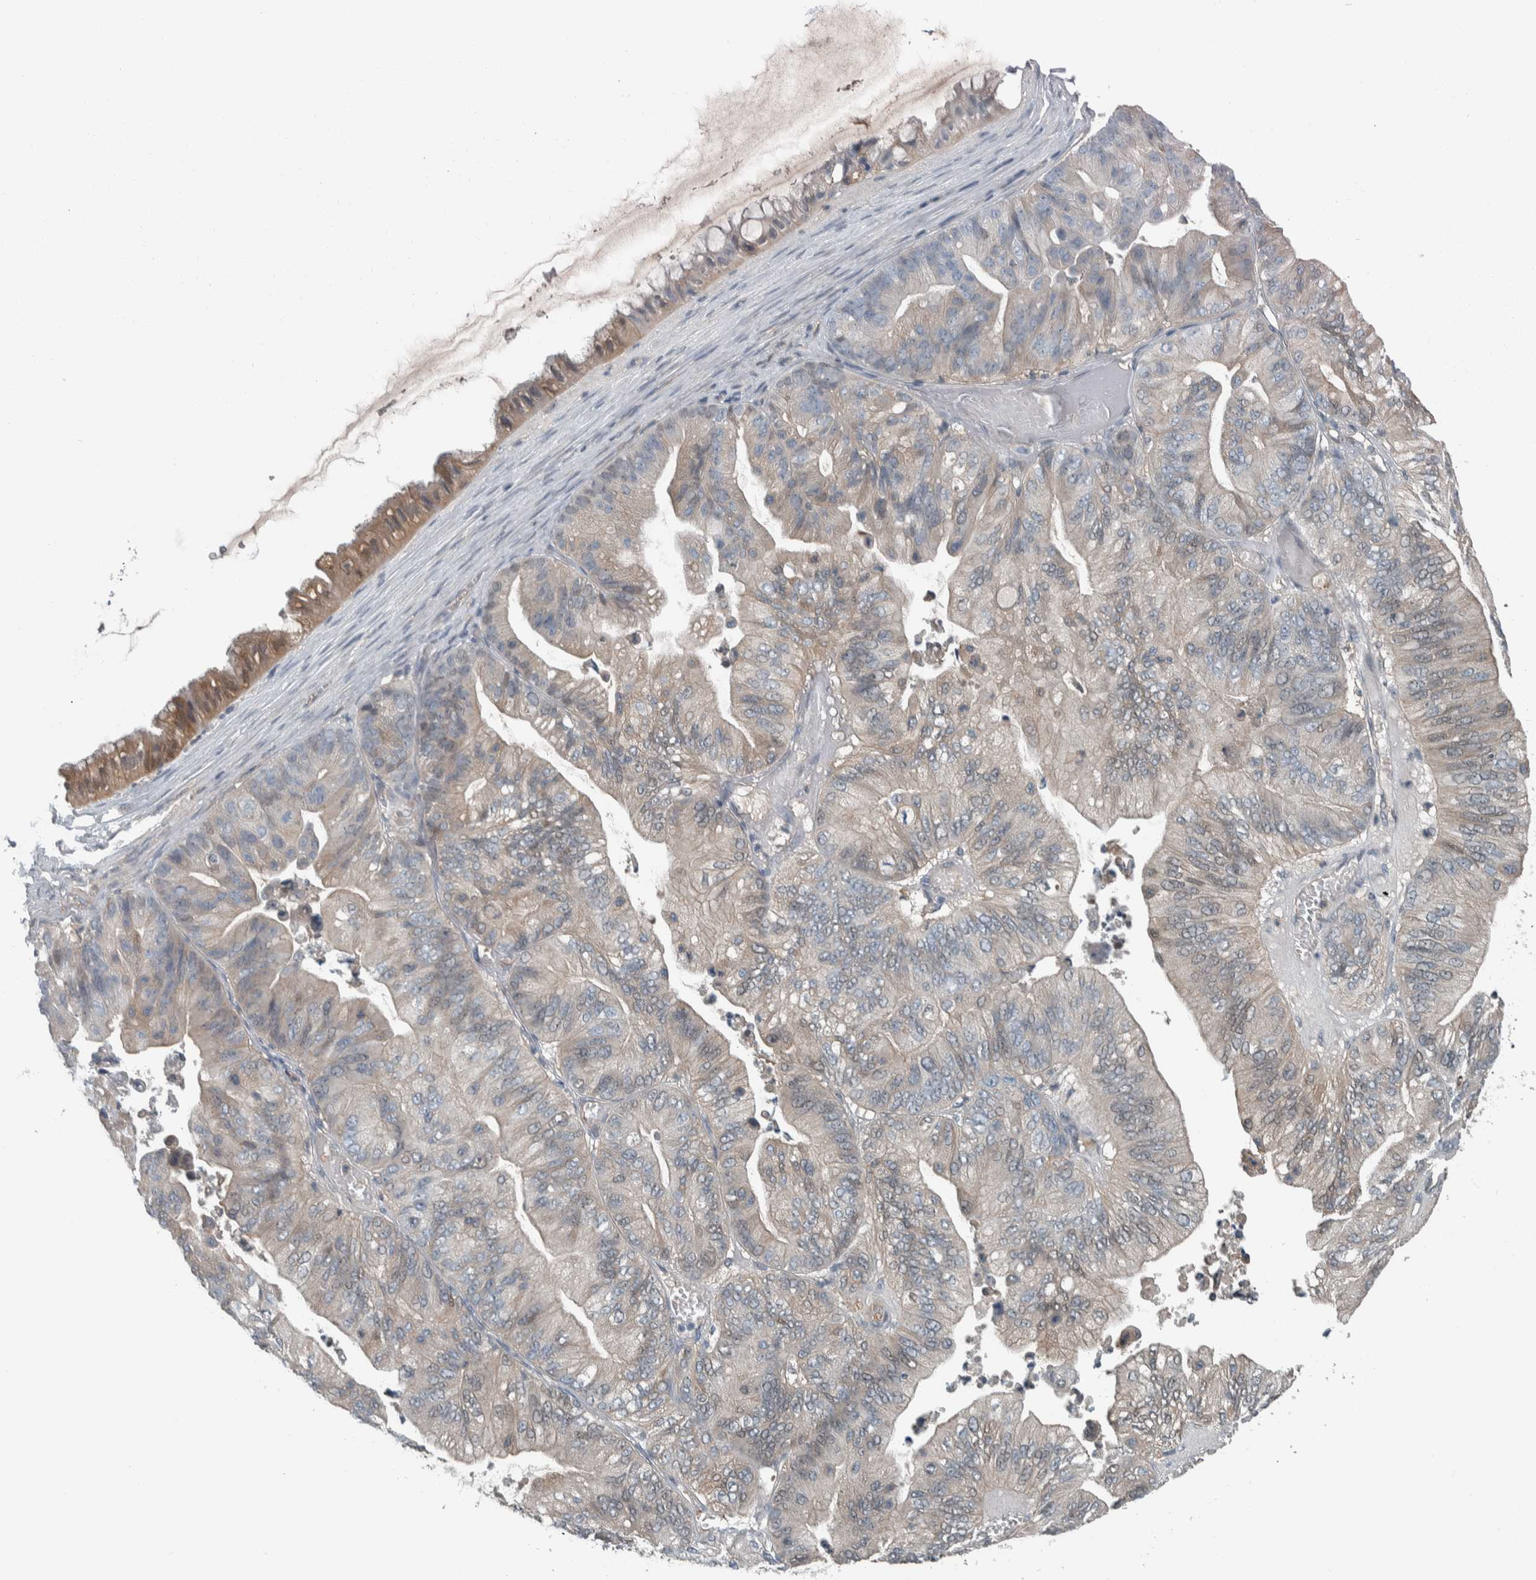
{"staining": {"intensity": "weak", "quantity": "<25%", "location": "cytoplasmic/membranous,nuclear"}, "tissue": "ovarian cancer", "cell_type": "Tumor cells", "image_type": "cancer", "snomed": [{"axis": "morphology", "description": "Cystadenocarcinoma, mucinous, NOS"}, {"axis": "topography", "description": "Ovary"}], "caption": "This histopathology image is of ovarian mucinous cystadenocarcinoma stained with immunohistochemistry to label a protein in brown with the nuclei are counter-stained blue. There is no positivity in tumor cells.", "gene": "ALAD", "patient": {"sex": "female", "age": 61}}